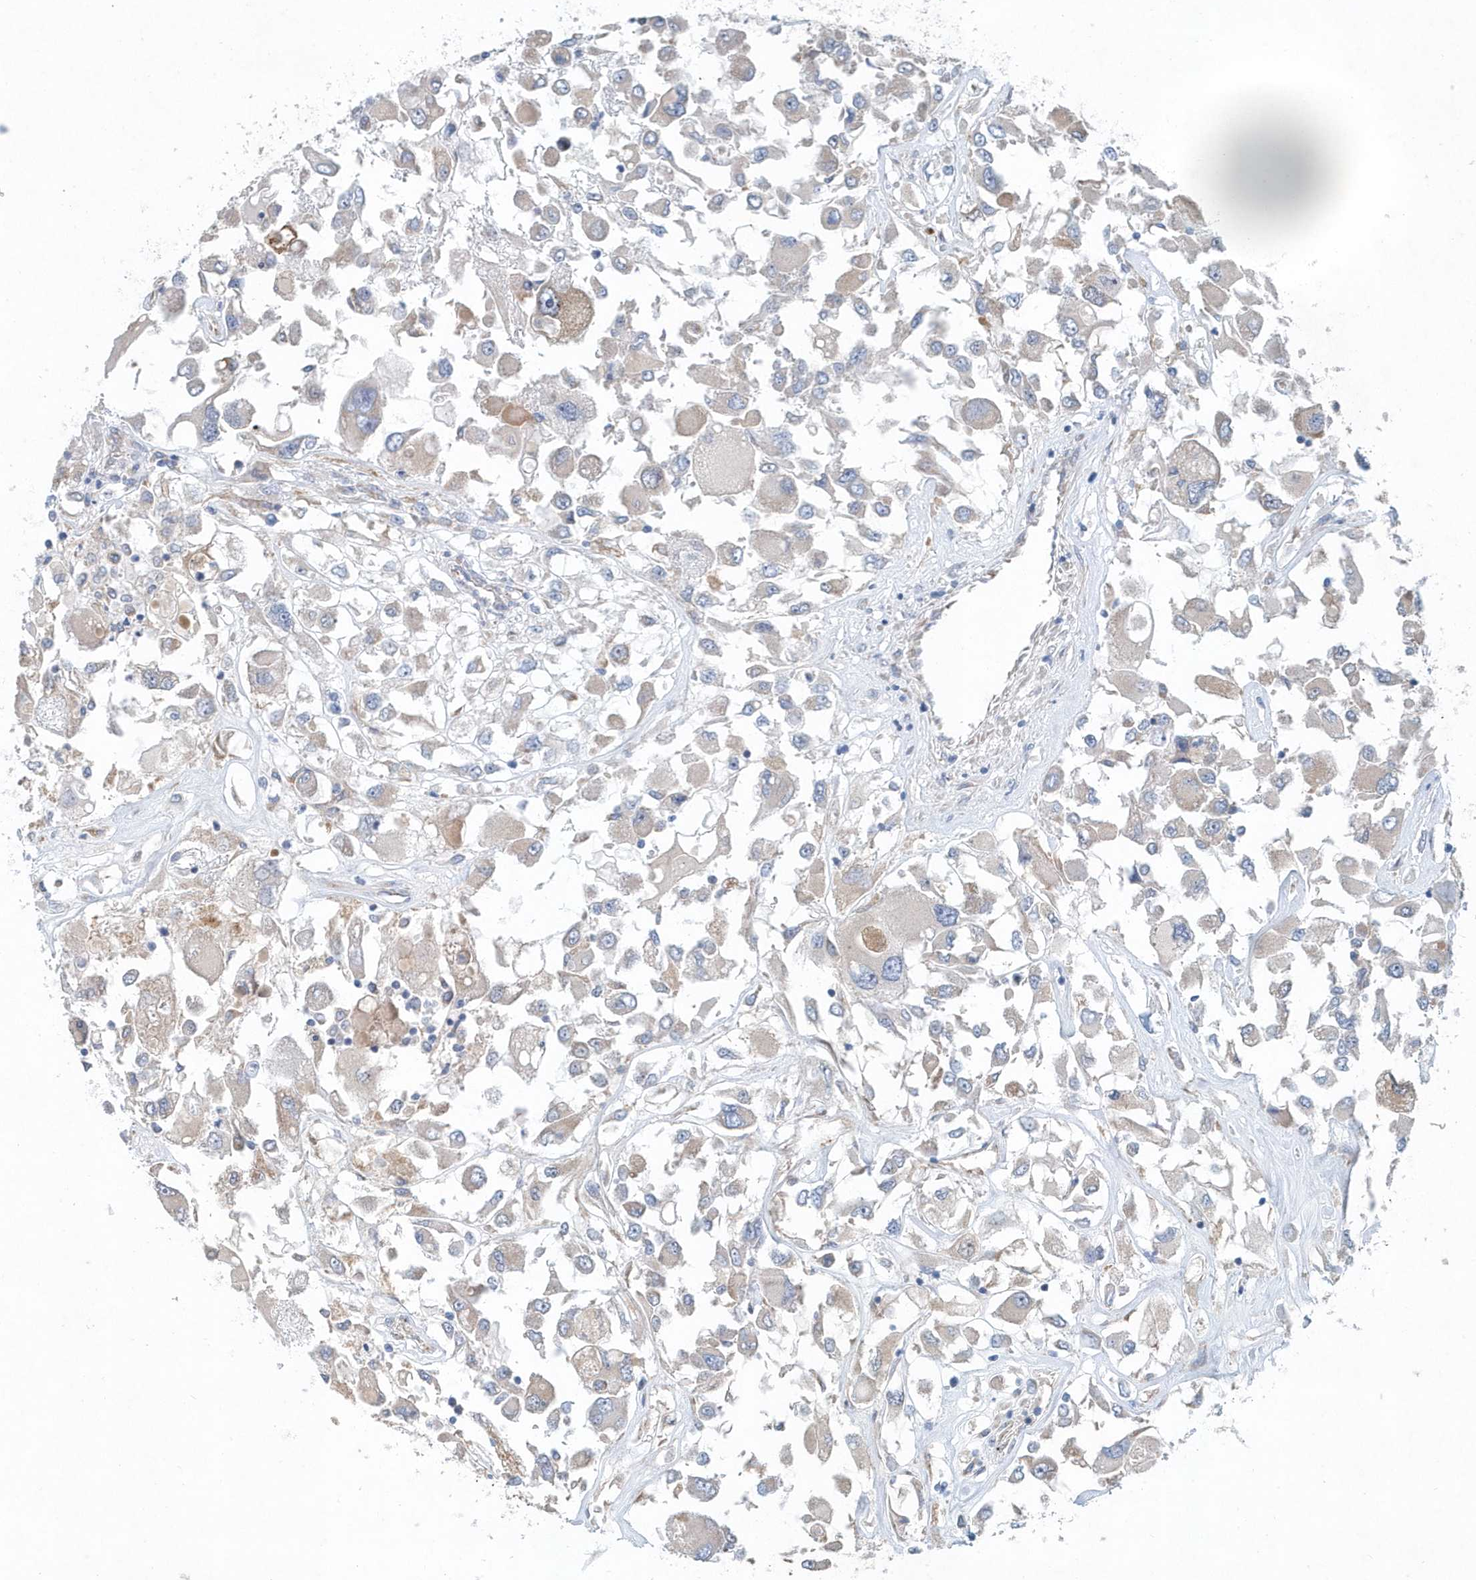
{"staining": {"intensity": "negative", "quantity": "none", "location": "none"}, "tissue": "renal cancer", "cell_type": "Tumor cells", "image_type": "cancer", "snomed": [{"axis": "morphology", "description": "Adenocarcinoma, NOS"}, {"axis": "topography", "description": "Kidney"}], "caption": "Renal cancer was stained to show a protein in brown. There is no significant expression in tumor cells.", "gene": "PFN2", "patient": {"sex": "female", "age": 52}}